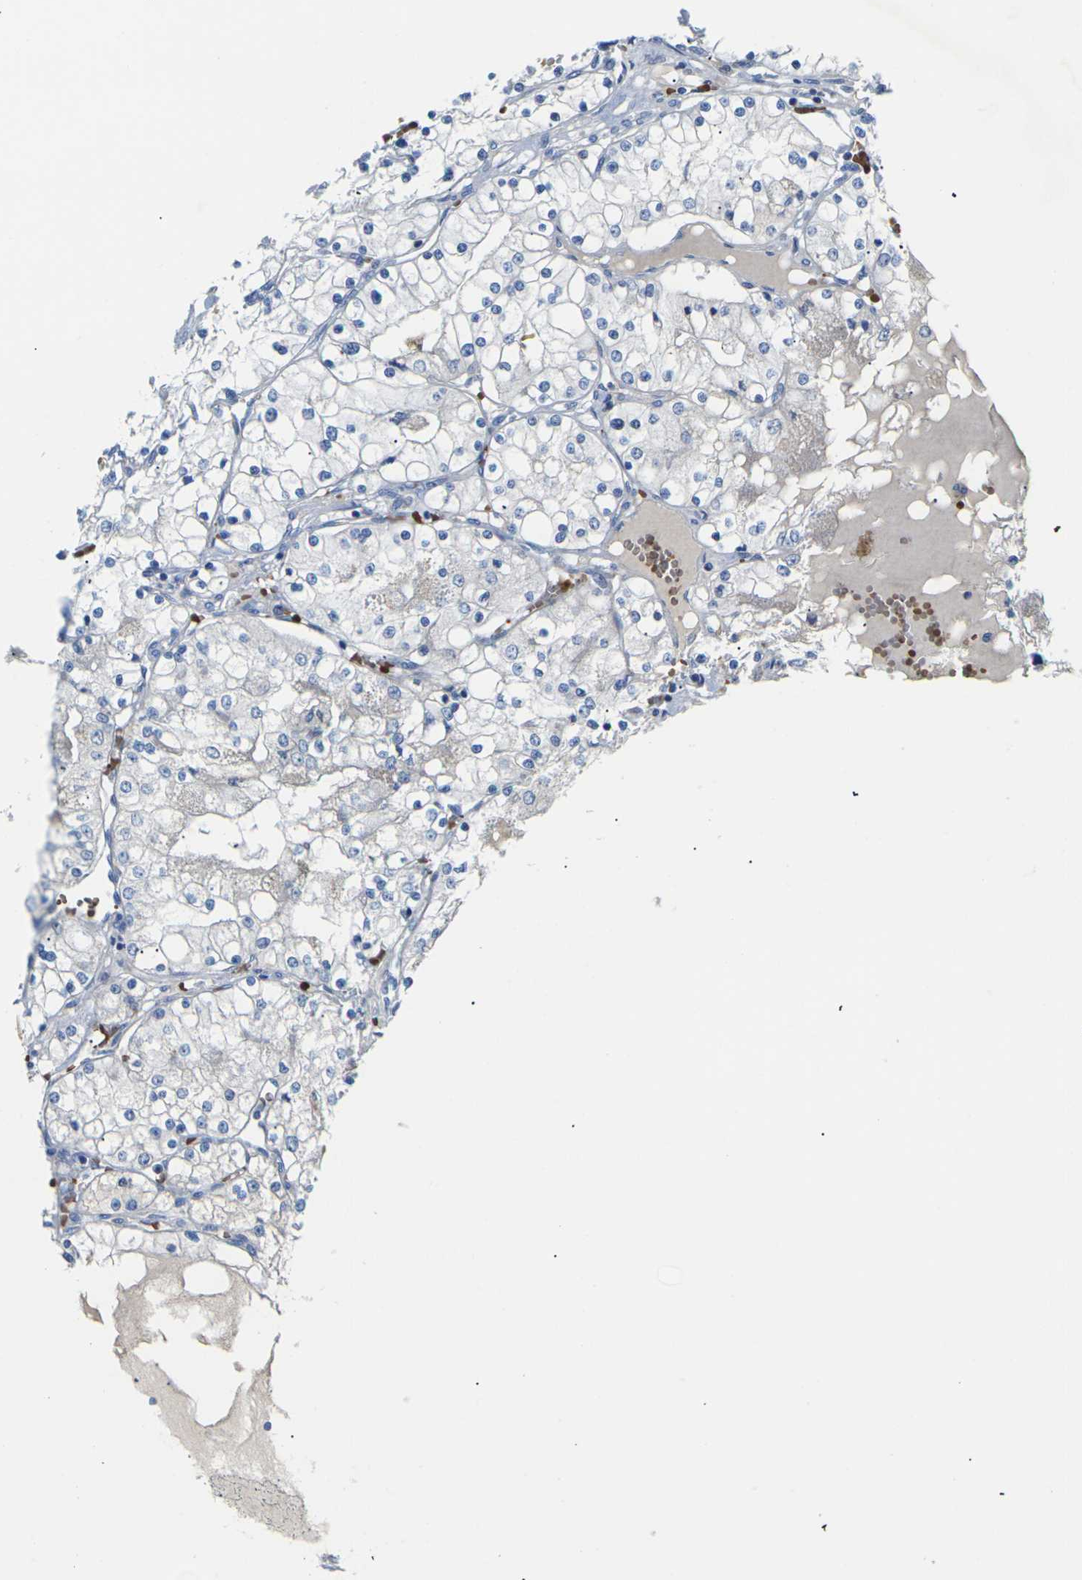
{"staining": {"intensity": "negative", "quantity": "none", "location": "none"}, "tissue": "renal cancer", "cell_type": "Tumor cells", "image_type": "cancer", "snomed": [{"axis": "morphology", "description": "Adenocarcinoma, NOS"}, {"axis": "topography", "description": "Kidney"}], "caption": "Tumor cells show no significant positivity in renal adenocarcinoma.", "gene": "TMCO4", "patient": {"sex": "male", "age": 68}}